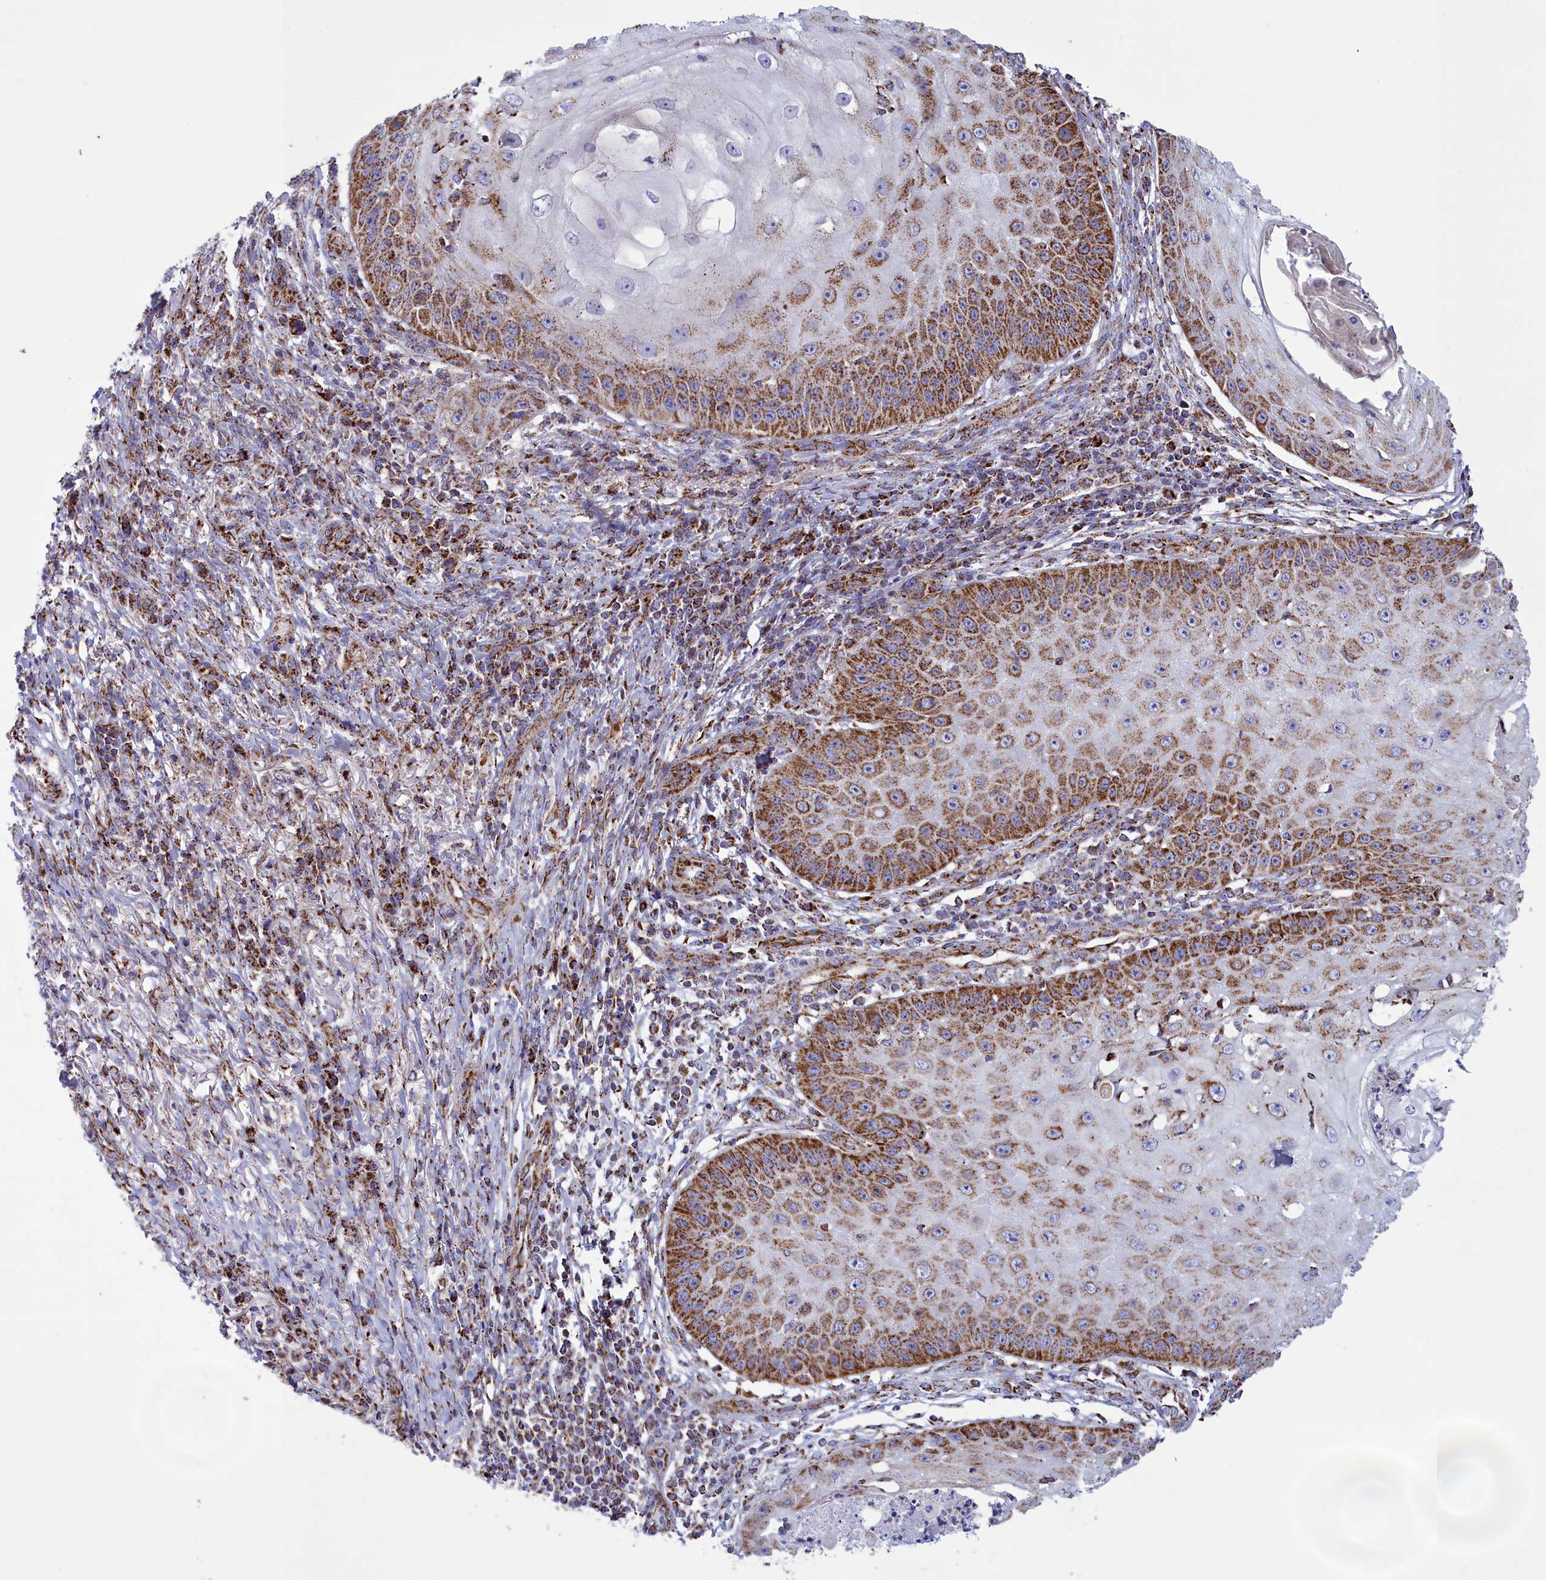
{"staining": {"intensity": "strong", "quantity": "25%-75%", "location": "cytoplasmic/membranous"}, "tissue": "skin cancer", "cell_type": "Tumor cells", "image_type": "cancer", "snomed": [{"axis": "morphology", "description": "Squamous cell carcinoma, NOS"}, {"axis": "topography", "description": "Skin"}], "caption": "A brown stain labels strong cytoplasmic/membranous positivity of a protein in skin squamous cell carcinoma tumor cells.", "gene": "ISOC2", "patient": {"sex": "male", "age": 70}}